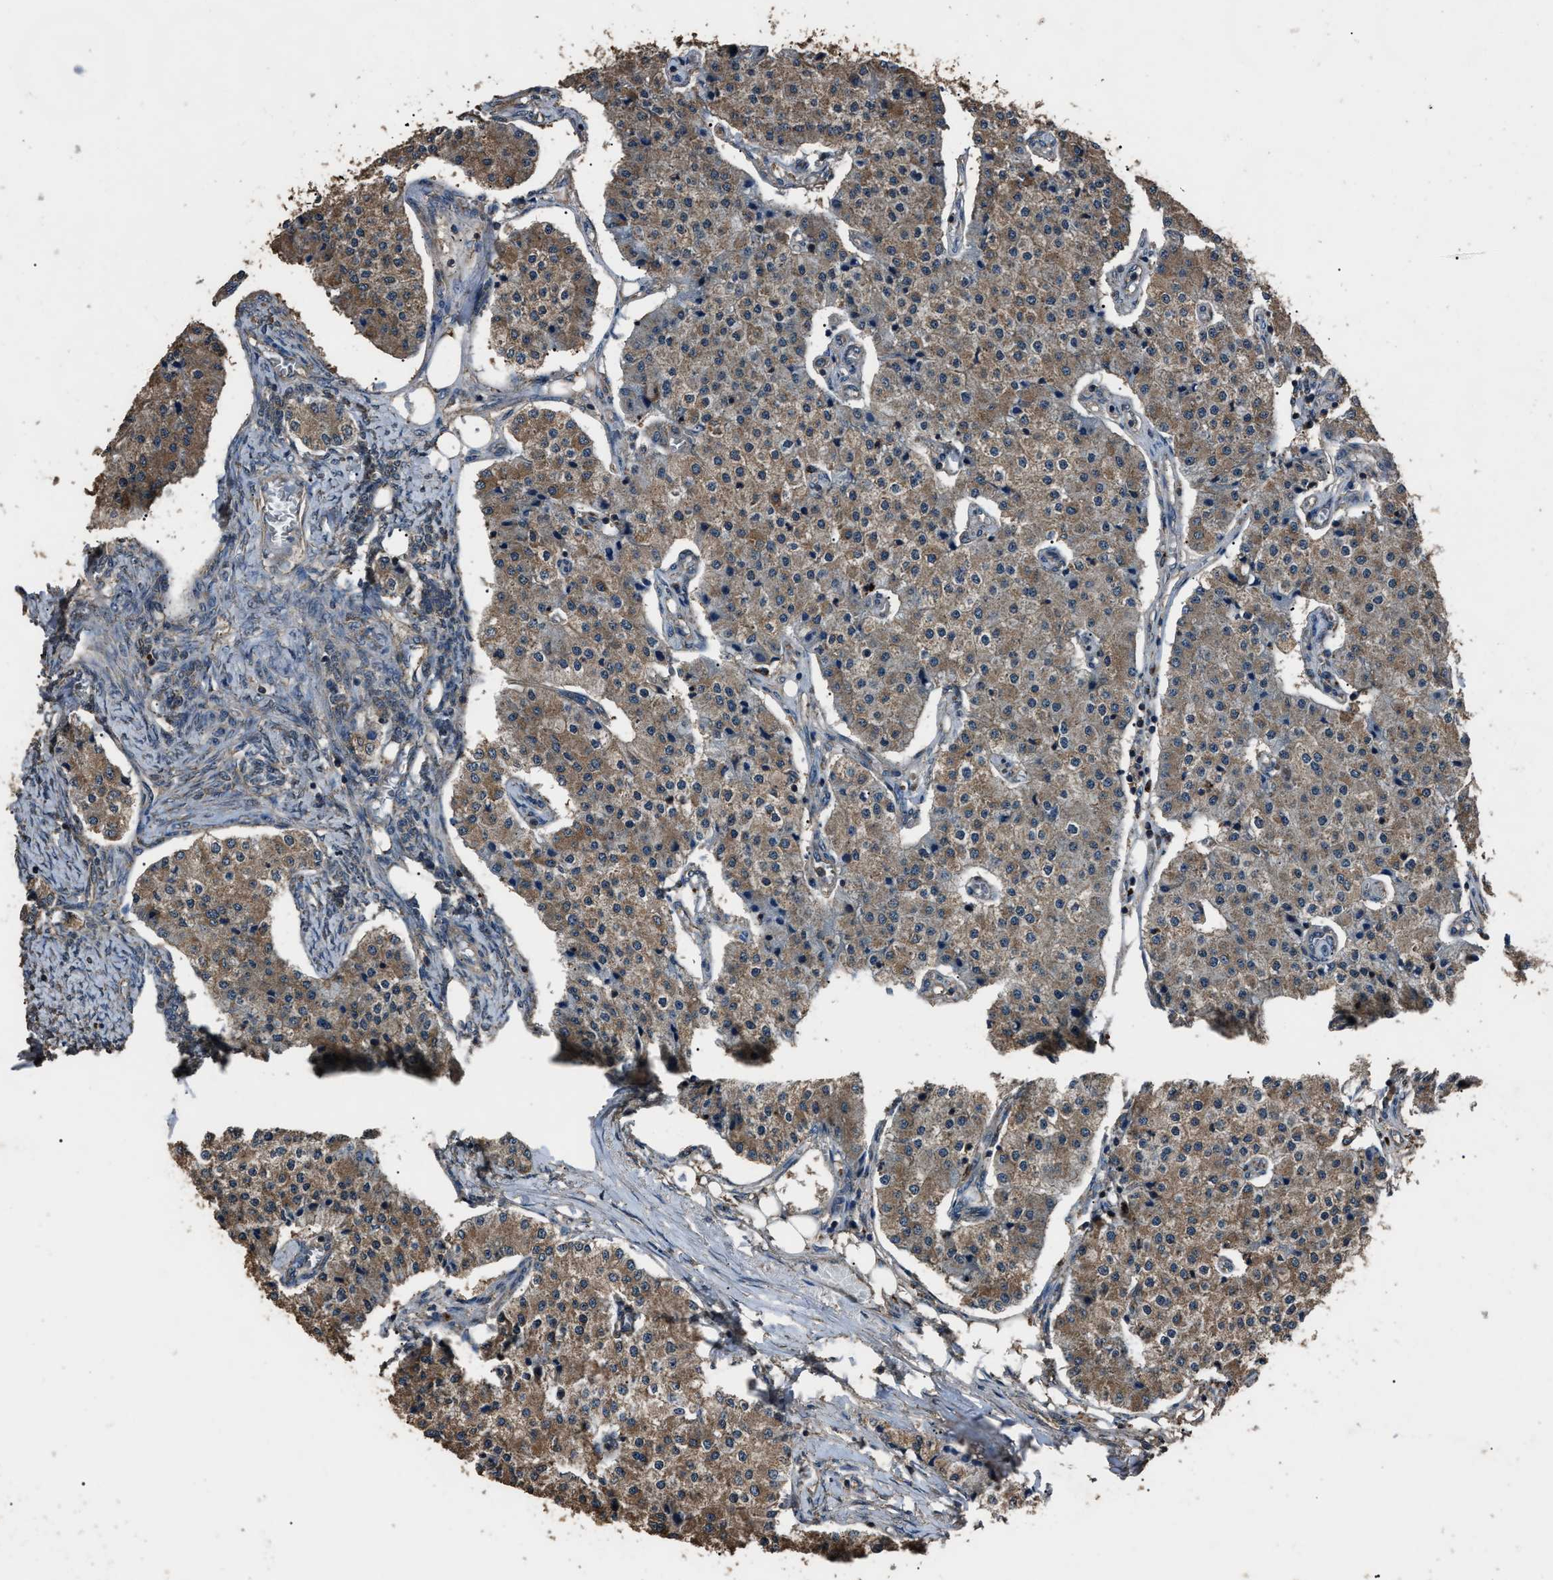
{"staining": {"intensity": "weak", "quantity": ">75%", "location": "cytoplasmic/membranous"}, "tissue": "carcinoid", "cell_type": "Tumor cells", "image_type": "cancer", "snomed": [{"axis": "morphology", "description": "Carcinoid, malignant, NOS"}, {"axis": "topography", "description": "Colon"}], "caption": "Weak cytoplasmic/membranous expression for a protein is seen in about >75% of tumor cells of carcinoid (malignant) using immunohistochemistry.", "gene": "RNF216", "patient": {"sex": "female", "age": 52}}